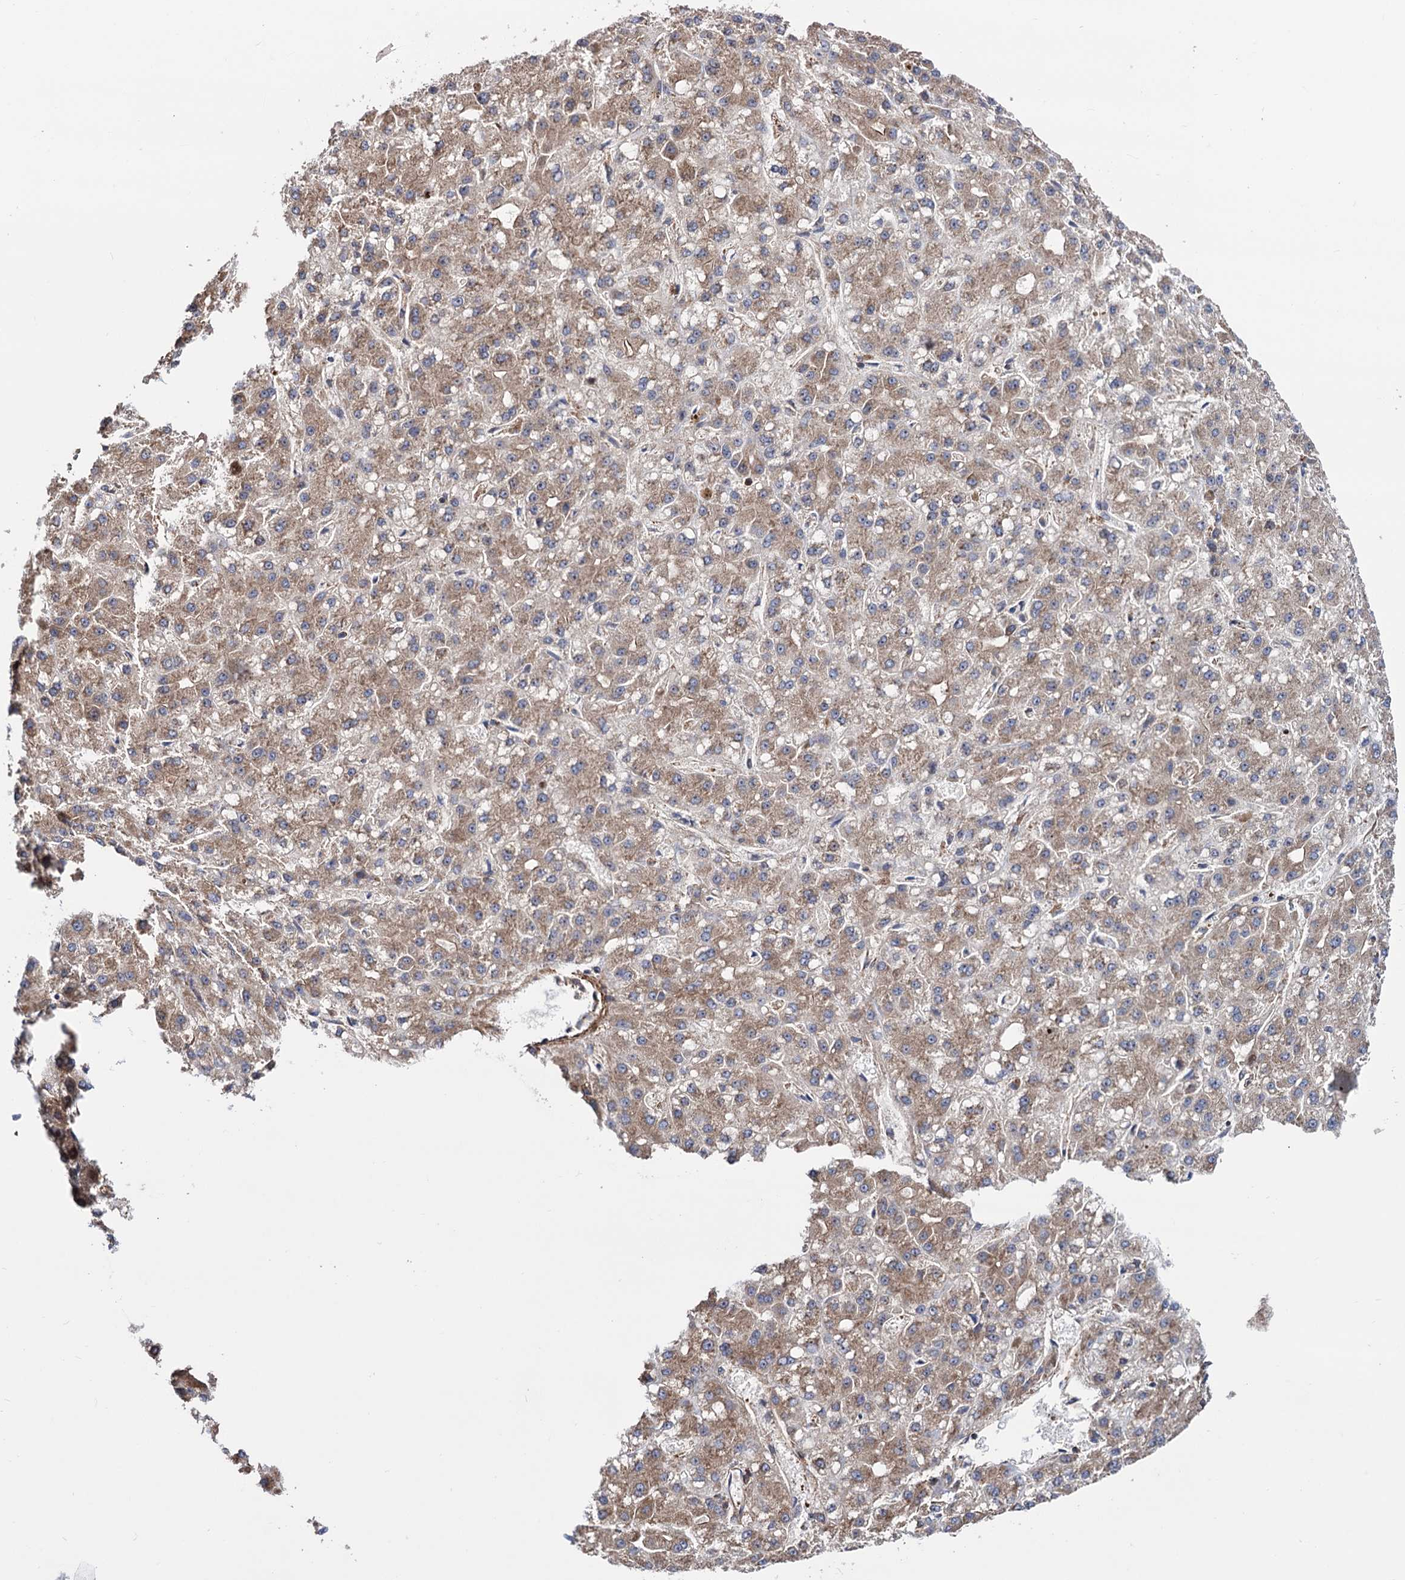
{"staining": {"intensity": "weak", "quantity": ">75%", "location": "cytoplasmic/membranous"}, "tissue": "liver cancer", "cell_type": "Tumor cells", "image_type": "cancer", "snomed": [{"axis": "morphology", "description": "Carcinoma, Hepatocellular, NOS"}, {"axis": "topography", "description": "Liver"}], "caption": "A micrograph showing weak cytoplasmic/membranous staining in approximately >75% of tumor cells in liver hepatocellular carcinoma, as visualized by brown immunohistochemical staining.", "gene": "FERMT2", "patient": {"sex": "male", "age": 67}}